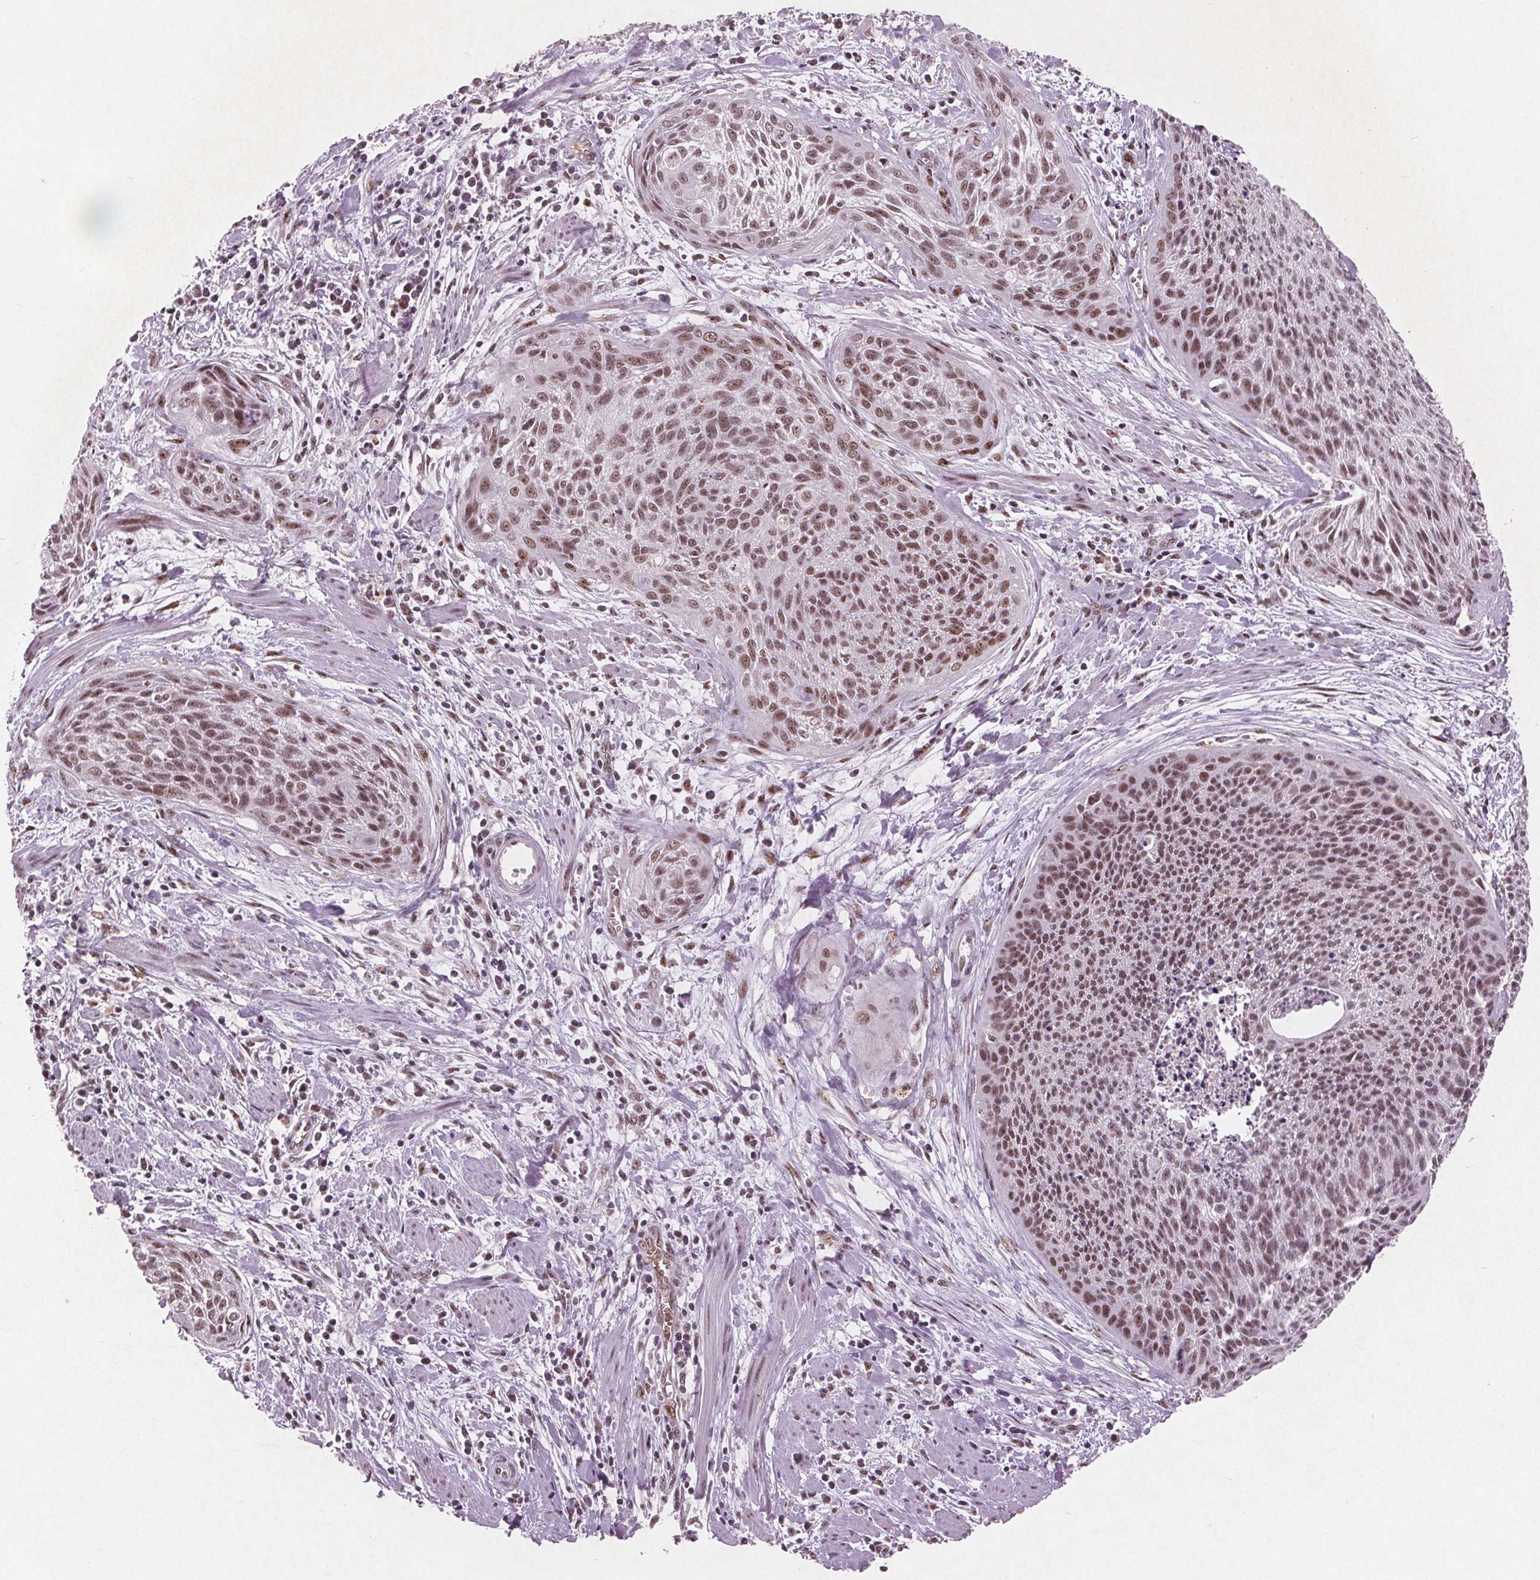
{"staining": {"intensity": "moderate", "quantity": ">75%", "location": "nuclear"}, "tissue": "cervical cancer", "cell_type": "Tumor cells", "image_type": "cancer", "snomed": [{"axis": "morphology", "description": "Squamous cell carcinoma, NOS"}, {"axis": "topography", "description": "Cervix"}], "caption": "Immunohistochemistry (IHC) histopathology image of cervical squamous cell carcinoma stained for a protein (brown), which exhibits medium levels of moderate nuclear positivity in about >75% of tumor cells.", "gene": "RPS6KA2", "patient": {"sex": "female", "age": 55}}